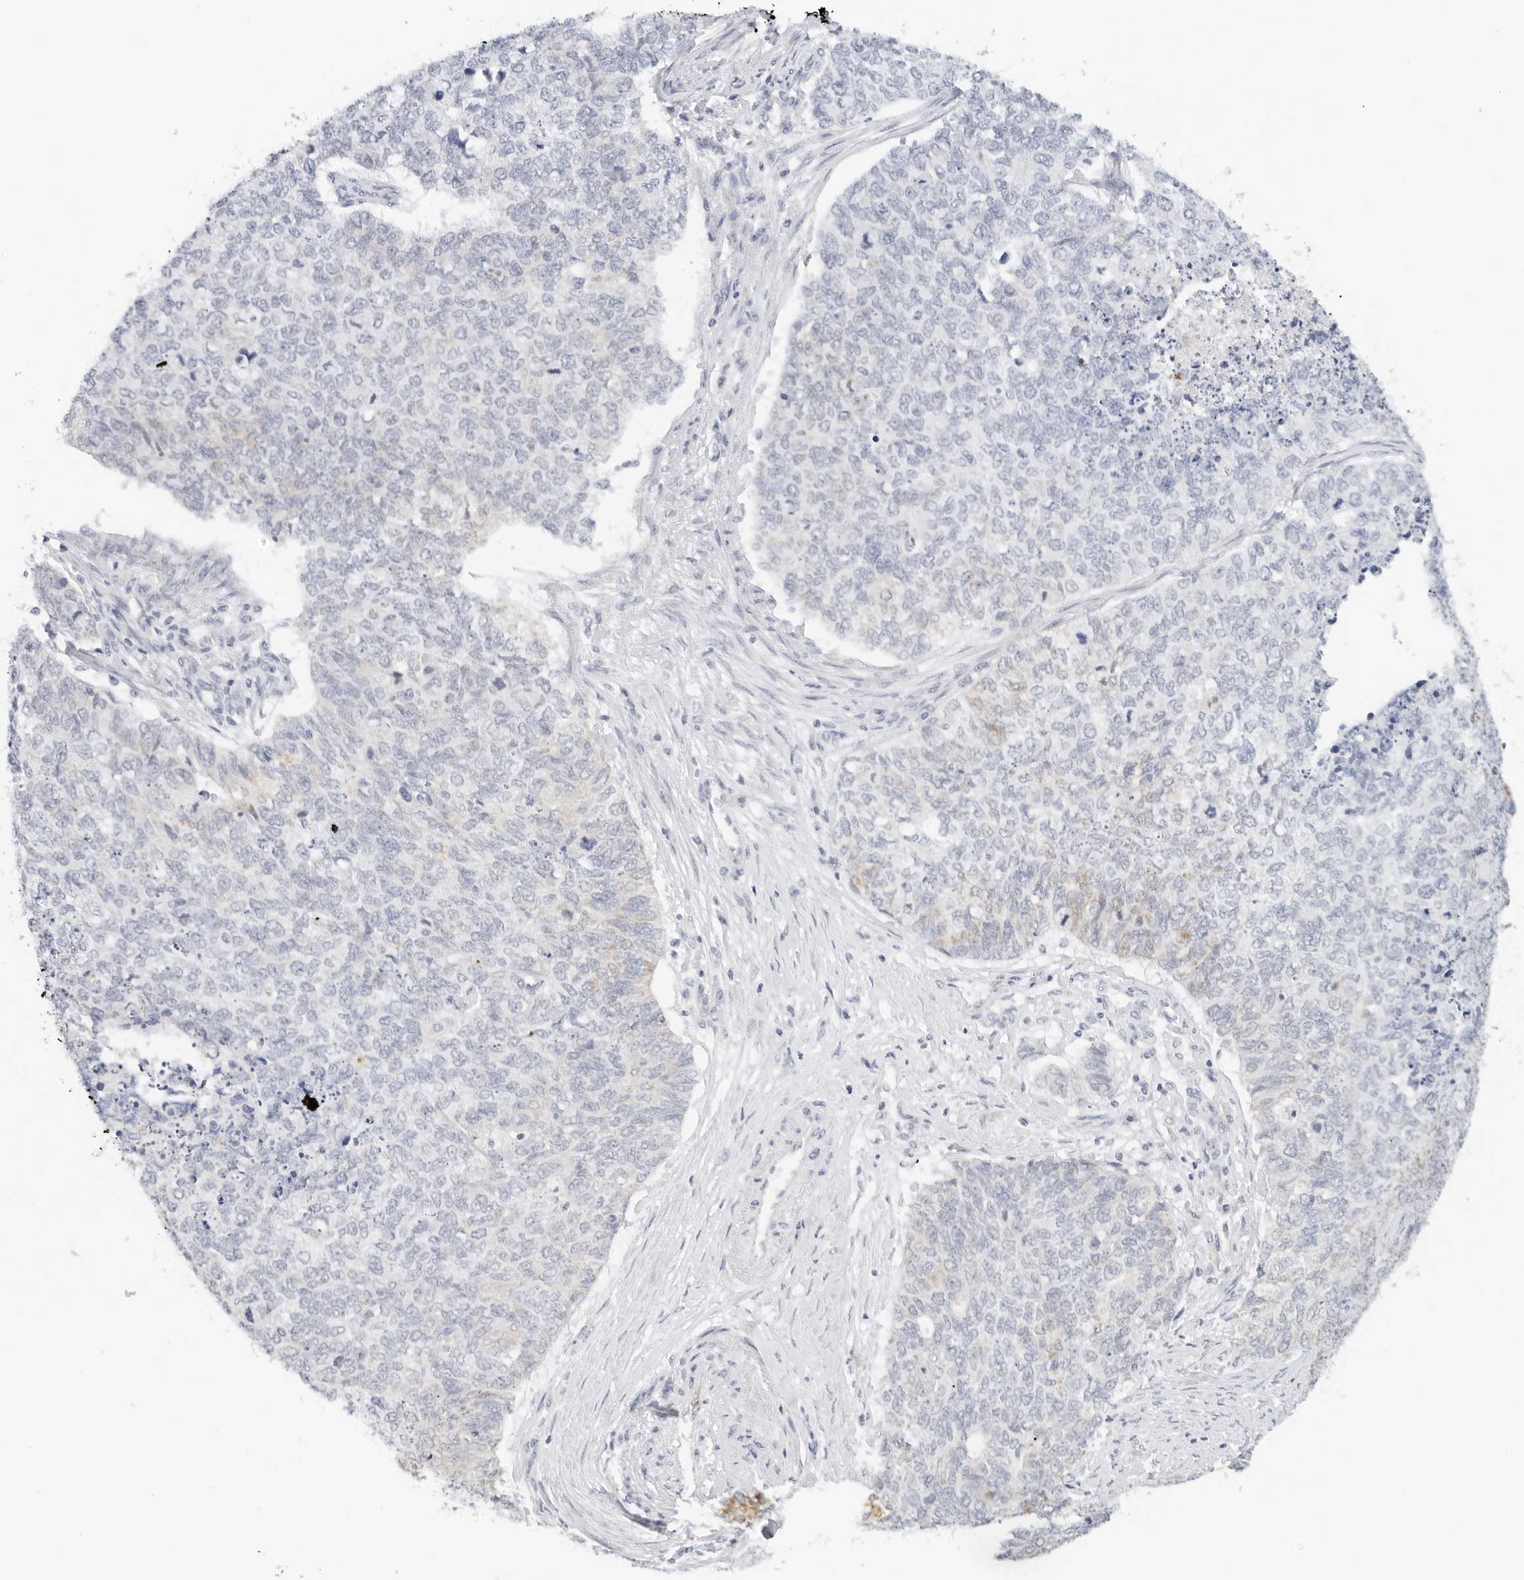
{"staining": {"intensity": "negative", "quantity": "none", "location": "none"}, "tissue": "cervical cancer", "cell_type": "Tumor cells", "image_type": "cancer", "snomed": [{"axis": "morphology", "description": "Squamous cell carcinoma, NOS"}, {"axis": "topography", "description": "Cervix"}], "caption": "An immunohistochemistry (IHC) micrograph of cervical cancer is shown. There is no staining in tumor cells of cervical cancer. (DAB (3,3'-diaminobenzidine) immunohistochemistry with hematoxylin counter stain).", "gene": "RC3H1", "patient": {"sex": "female", "age": 63}}